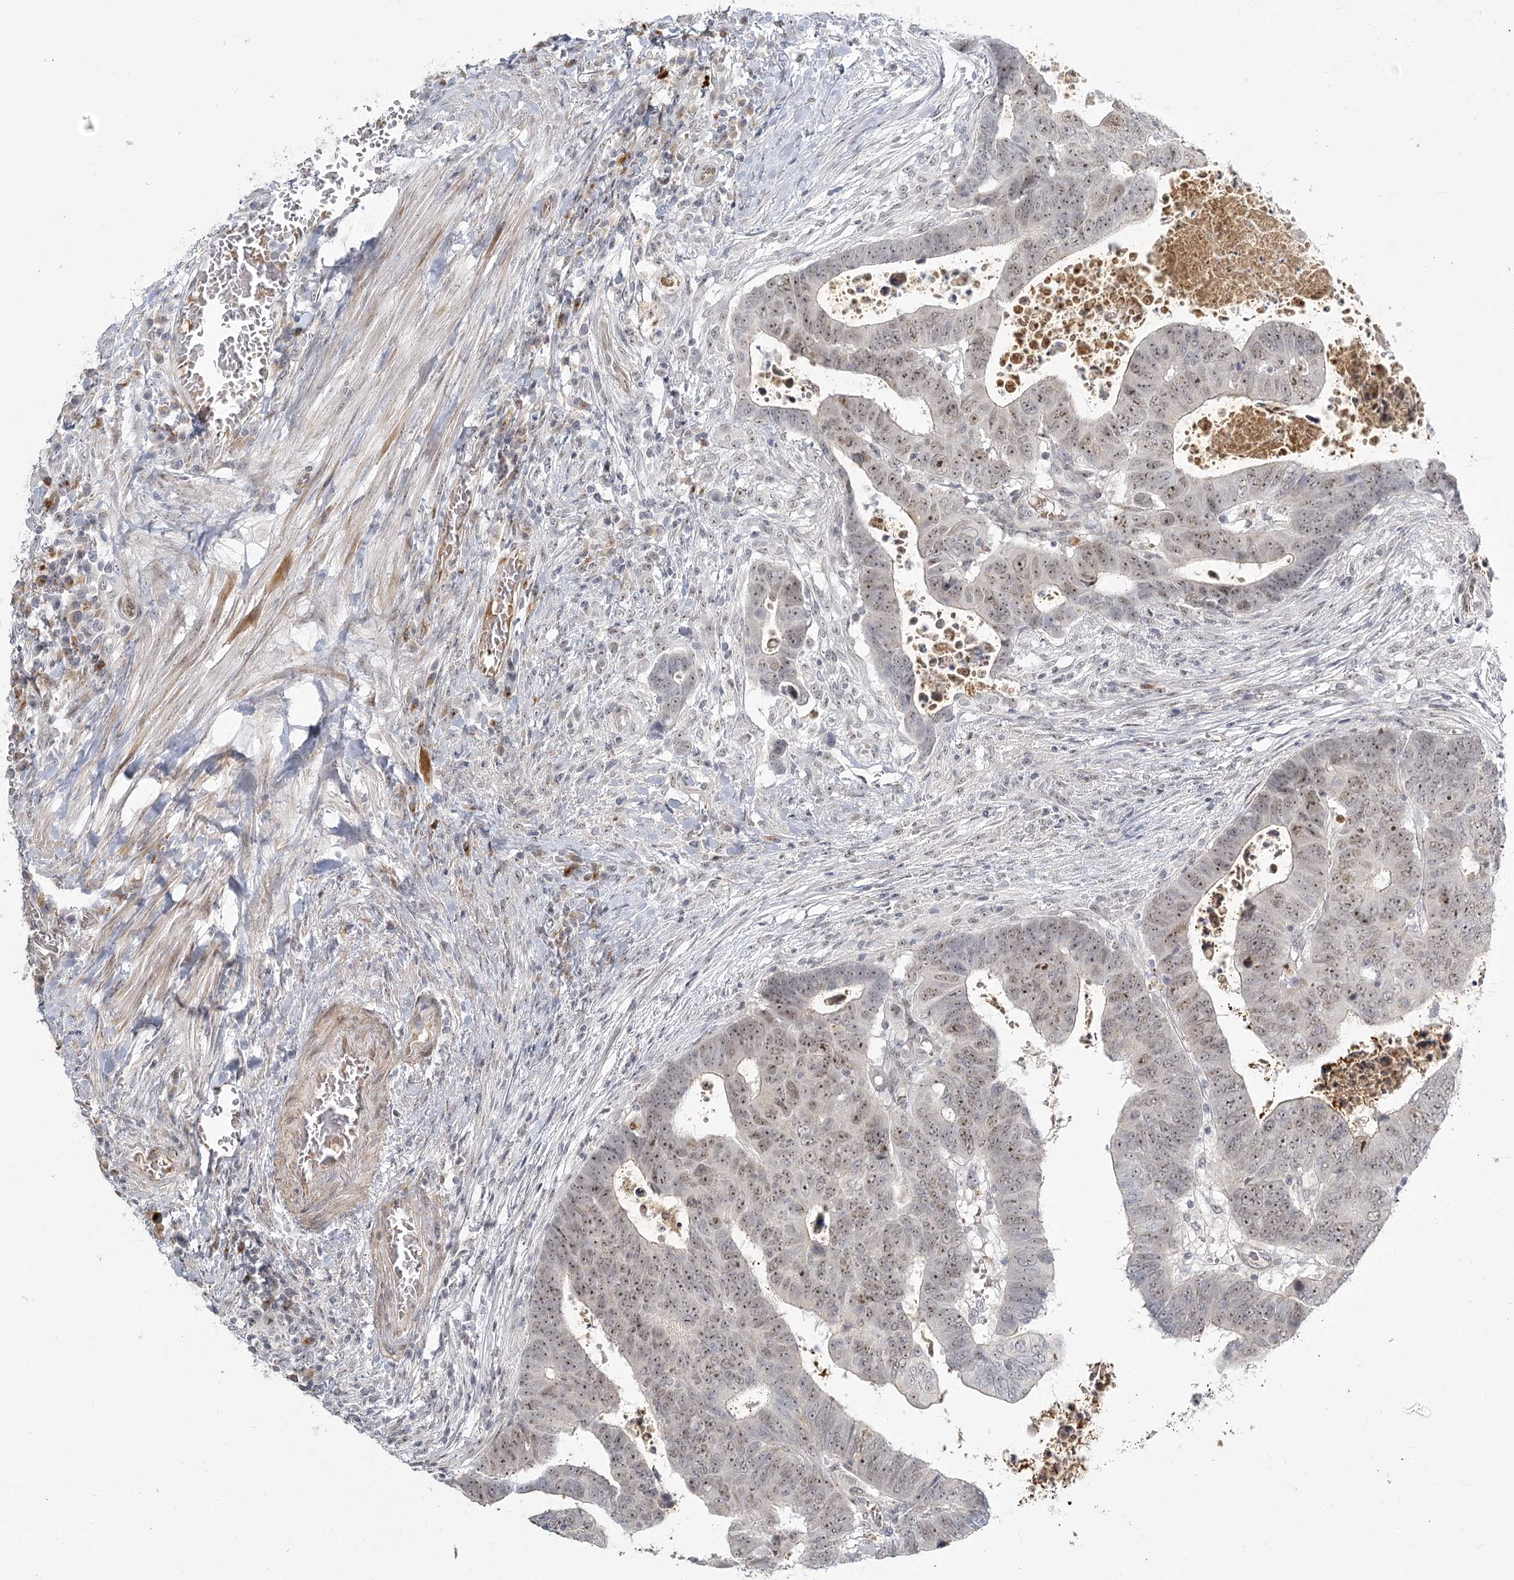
{"staining": {"intensity": "moderate", "quantity": ">75%", "location": "nuclear"}, "tissue": "colorectal cancer", "cell_type": "Tumor cells", "image_type": "cancer", "snomed": [{"axis": "morphology", "description": "Normal tissue, NOS"}, {"axis": "morphology", "description": "Adenocarcinoma, NOS"}, {"axis": "topography", "description": "Rectum"}], "caption": "Moderate nuclear protein positivity is appreciated in approximately >75% of tumor cells in colorectal cancer.", "gene": "EXOSC7", "patient": {"sex": "female", "age": 65}}